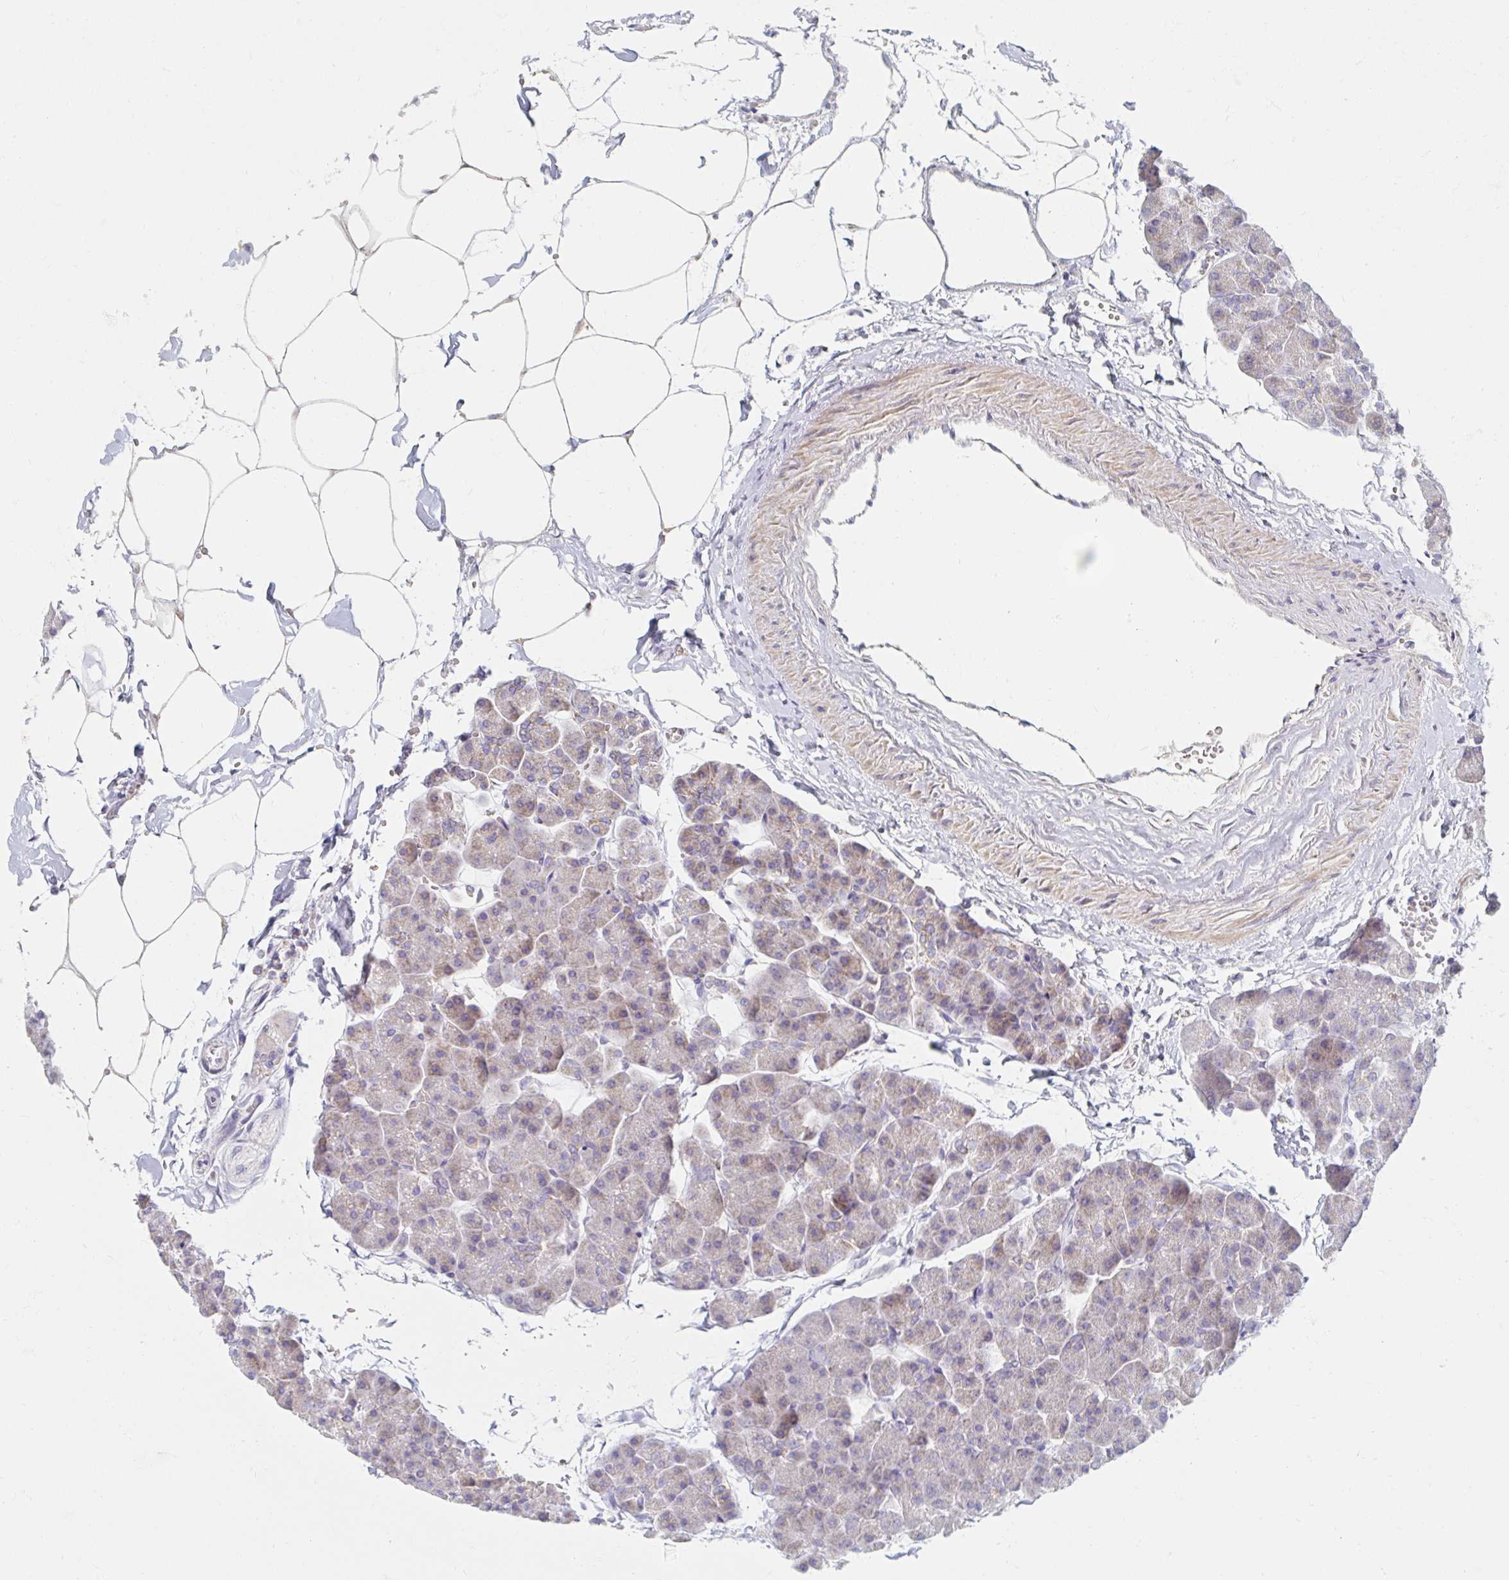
{"staining": {"intensity": "moderate", "quantity": "25%-75%", "location": "cytoplasmic/membranous"}, "tissue": "pancreas", "cell_type": "Exocrine glandular cells", "image_type": "normal", "snomed": [{"axis": "morphology", "description": "Normal tissue, NOS"}, {"axis": "topography", "description": "Pancreas"}], "caption": "Benign pancreas exhibits moderate cytoplasmic/membranous expression in about 25%-75% of exocrine glandular cells.", "gene": "MAVS", "patient": {"sex": "male", "age": 35}}